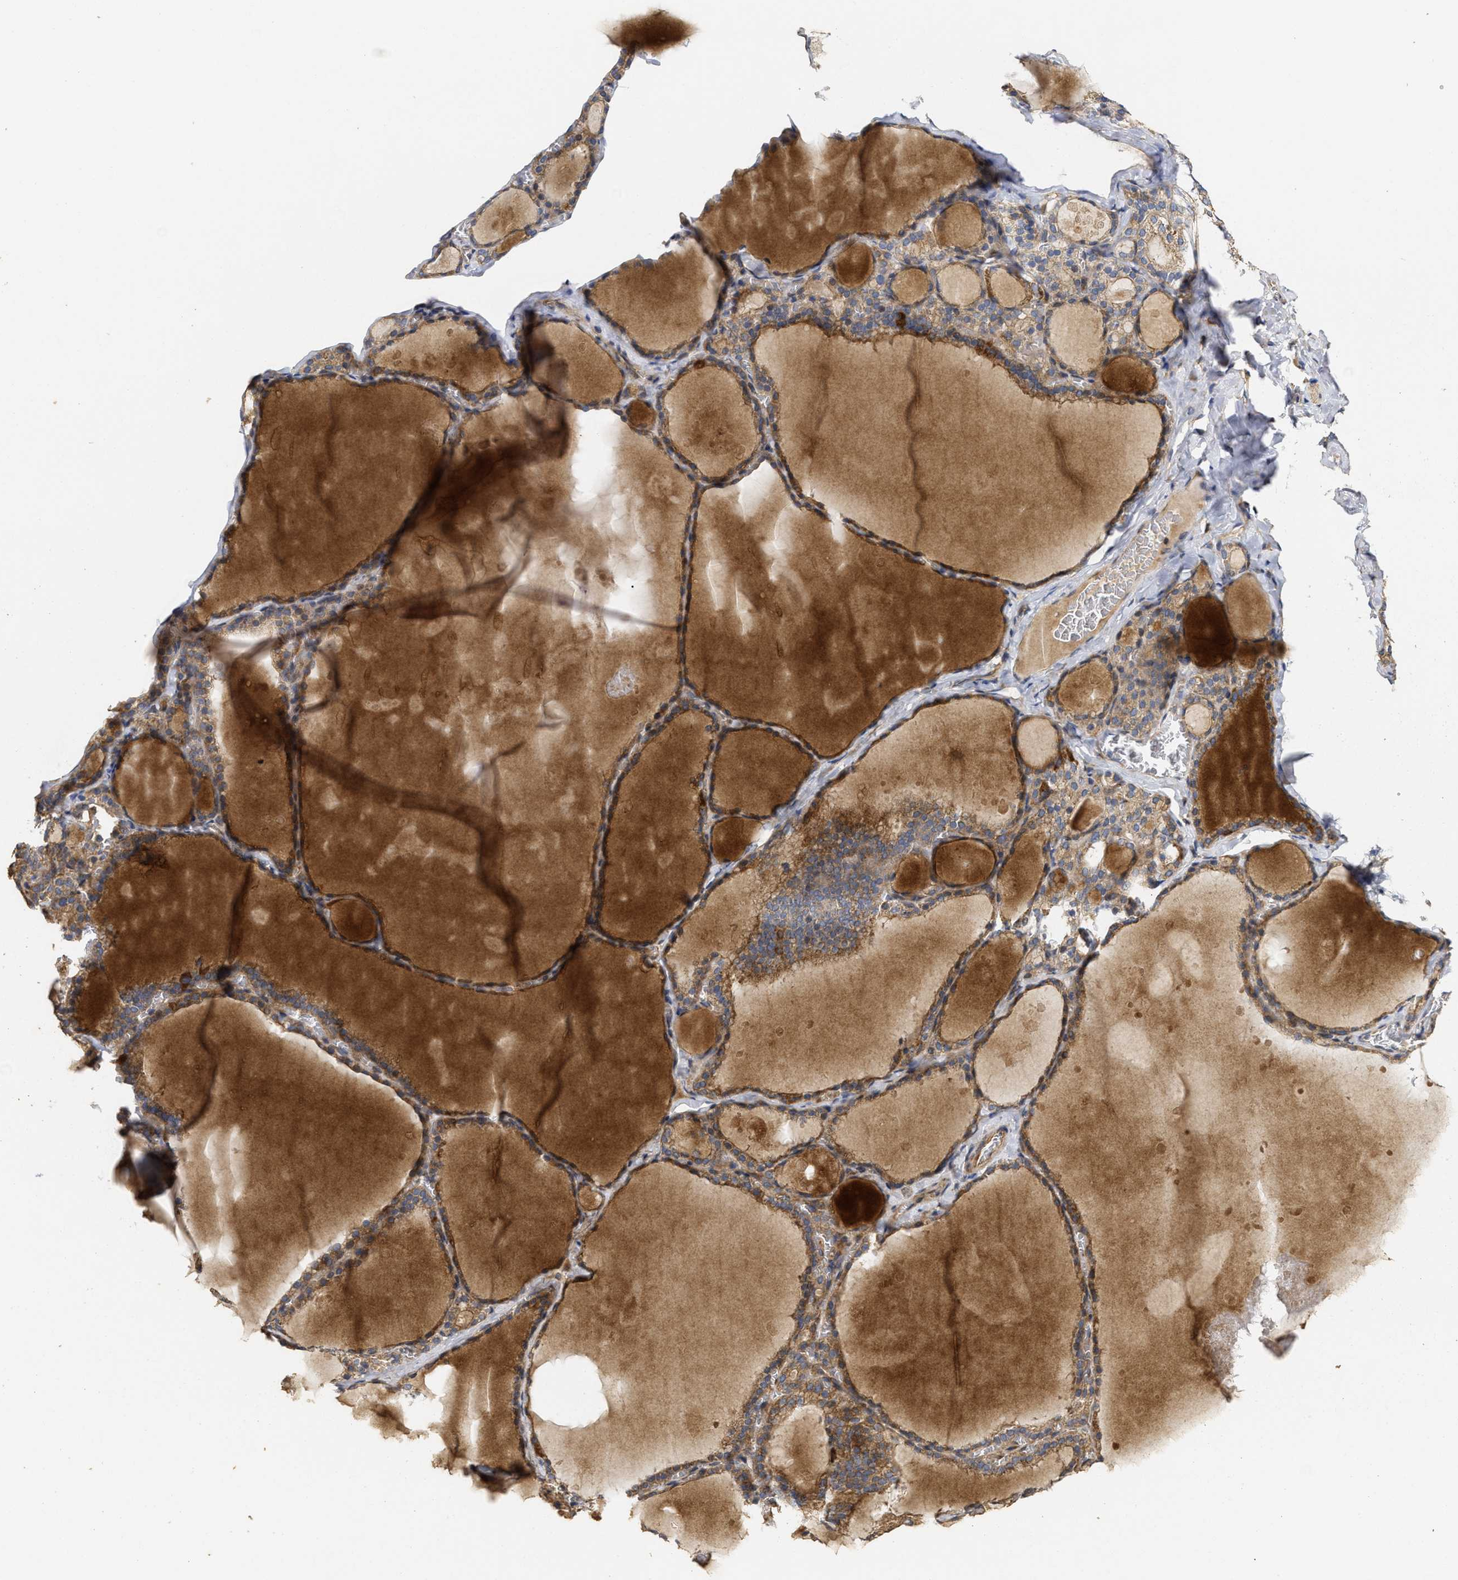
{"staining": {"intensity": "moderate", "quantity": ">75%", "location": "cytoplasmic/membranous"}, "tissue": "thyroid gland", "cell_type": "Glandular cells", "image_type": "normal", "snomed": [{"axis": "morphology", "description": "Normal tissue, NOS"}, {"axis": "topography", "description": "Thyroid gland"}], "caption": "An immunohistochemistry photomicrograph of benign tissue is shown. Protein staining in brown shows moderate cytoplasmic/membranous positivity in thyroid gland within glandular cells.", "gene": "NAV1", "patient": {"sex": "male", "age": 56}}